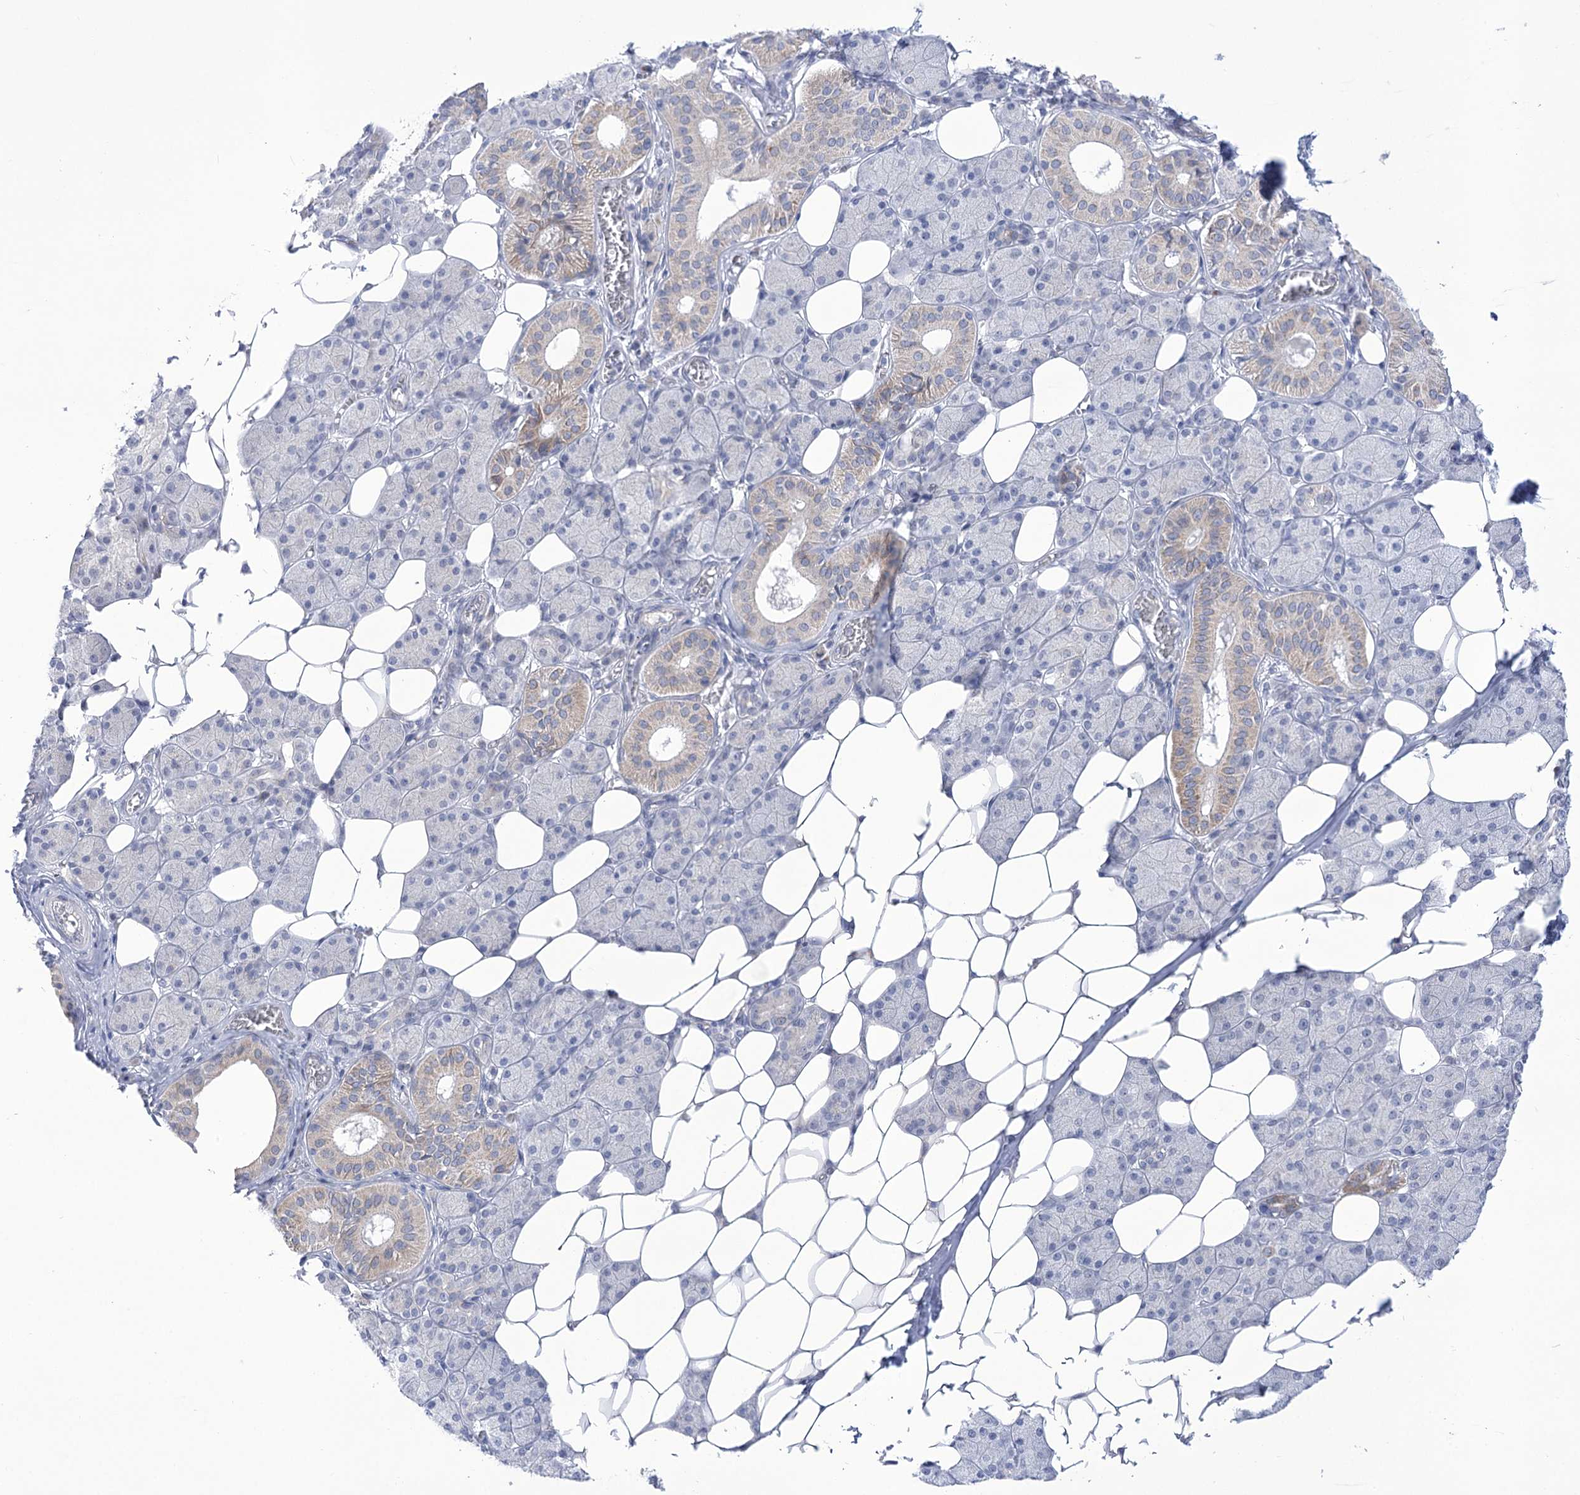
{"staining": {"intensity": "weak", "quantity": "<25%", "location": "cytoplasmic/membranous"}, "tissue": "salivary gland", "cell_type": "Glandular cells", "image_type": "normal", "snomed": [{"axis": "morphology", "description": "Normal tissue, NOS"}, {"axis": "topography", "description": "Salivary gland"}], "caption": "High power microscopy micrograph of an IHC image of unremarkable salivary gland, revealing no significant expression in glandular cells.", "gene": "BEND7", "patient": {"sex": "female", "age": 33}}